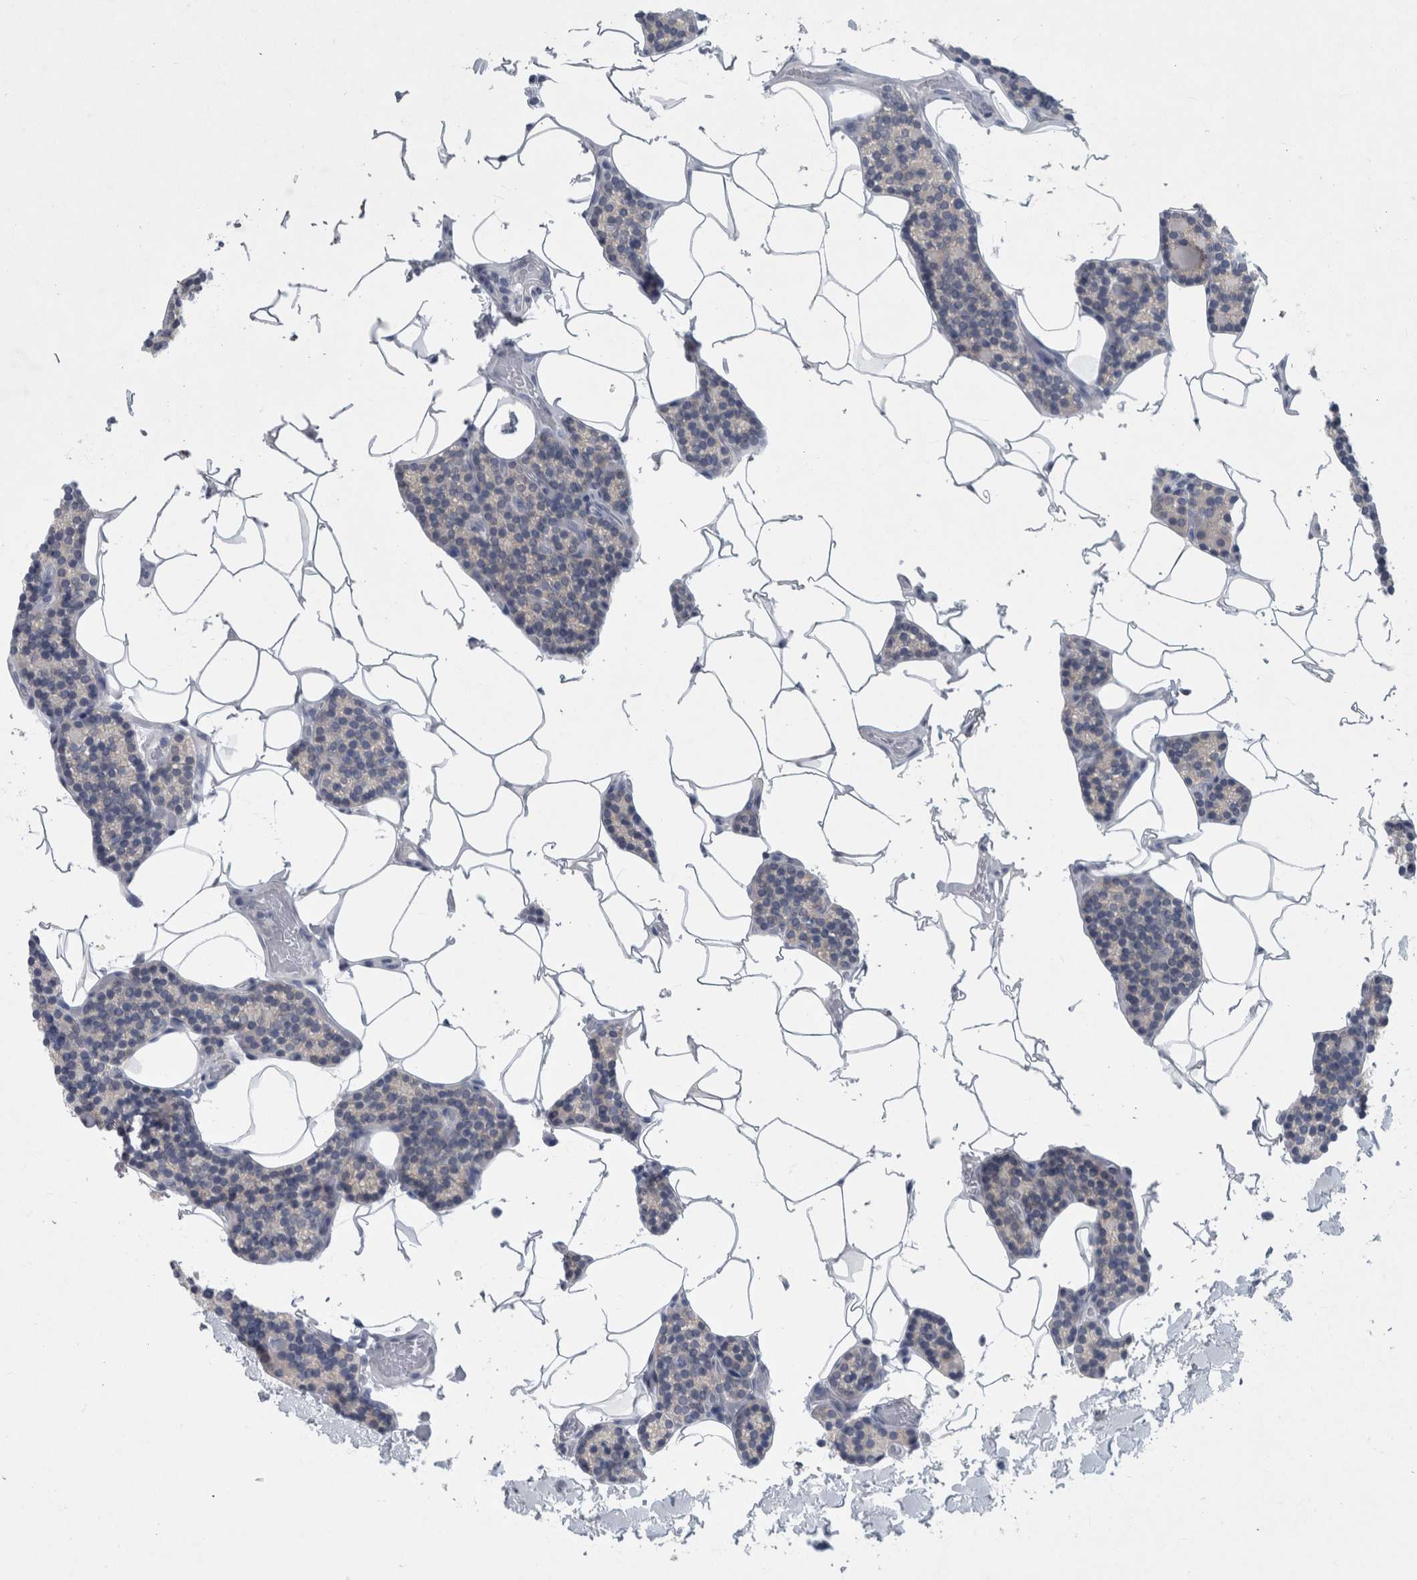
{"staining": {"intensity": "negative", "quantity": "none", "location": "none"}, "tissue": "parathyroid gland", "cell_type": "Glandular cells", "image_type": "normal", "snomed": [{"axis": "morphology", "description": "Normal tissue, NOS"}, {"axis": "topography", "description": "Parathyroid gland"}], "caption": "Glandular cells show no significant protein positivity in benign parathyroid gland. Nuclei are stained in blue.", "gene": "FAM83H", "patient": {"sex": "male", "age": 52}}